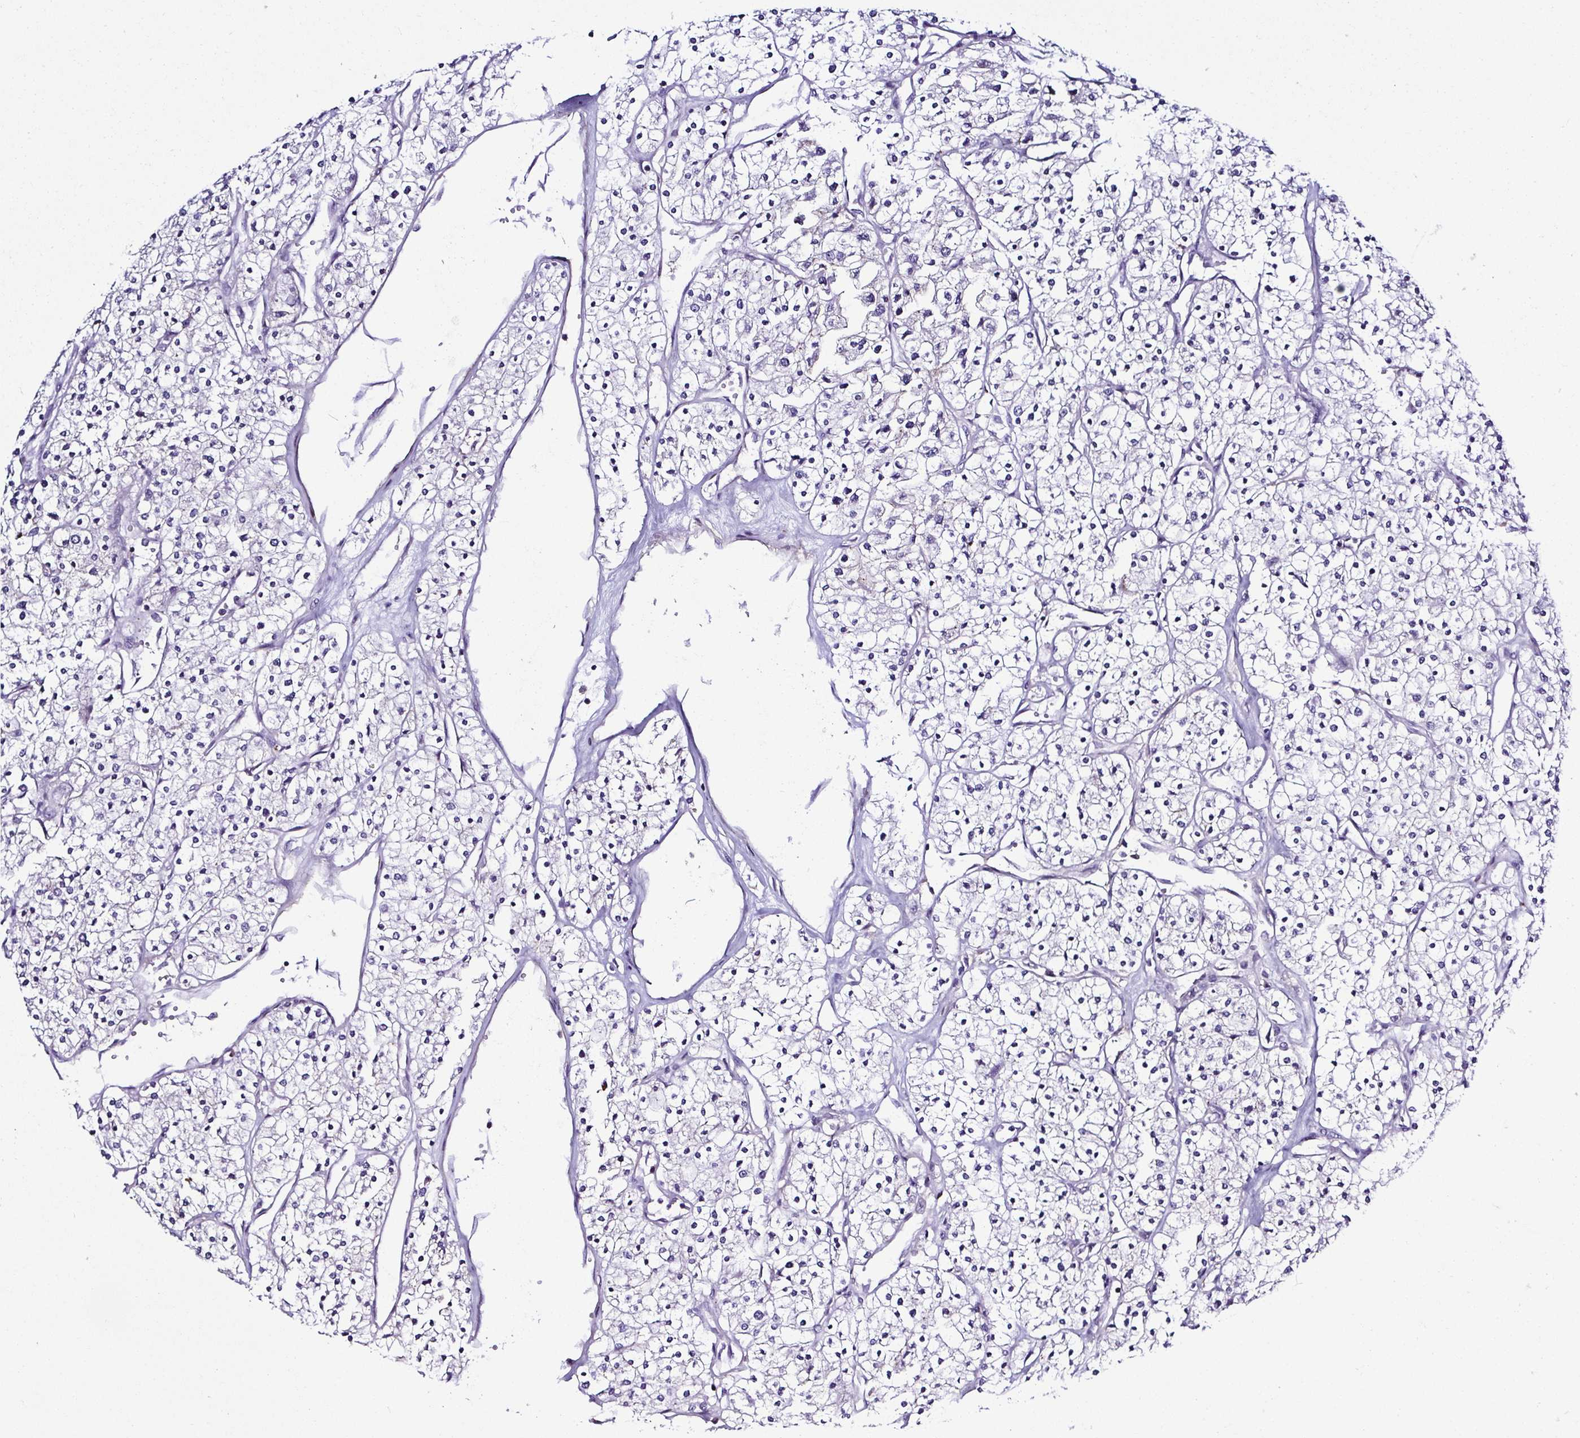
{"staining": {"intensity": "negative", "quantity": "none", "location": "none"}, "tissue": "renal cancer", "cell_type": "Tumor cells", "image_type": "cancer", "snomed": [{"axis": "morphology", "description": "Adenocarcinoma, NOS"}, {"axis": "topography", "description": "Kidney"}], "caption": "Protein analysis of adenocarcinoma (renal) shows no significant positivity in tumor cells.", "gene": "TNNT2", "patient": {"sex": "male", "age": 80}}